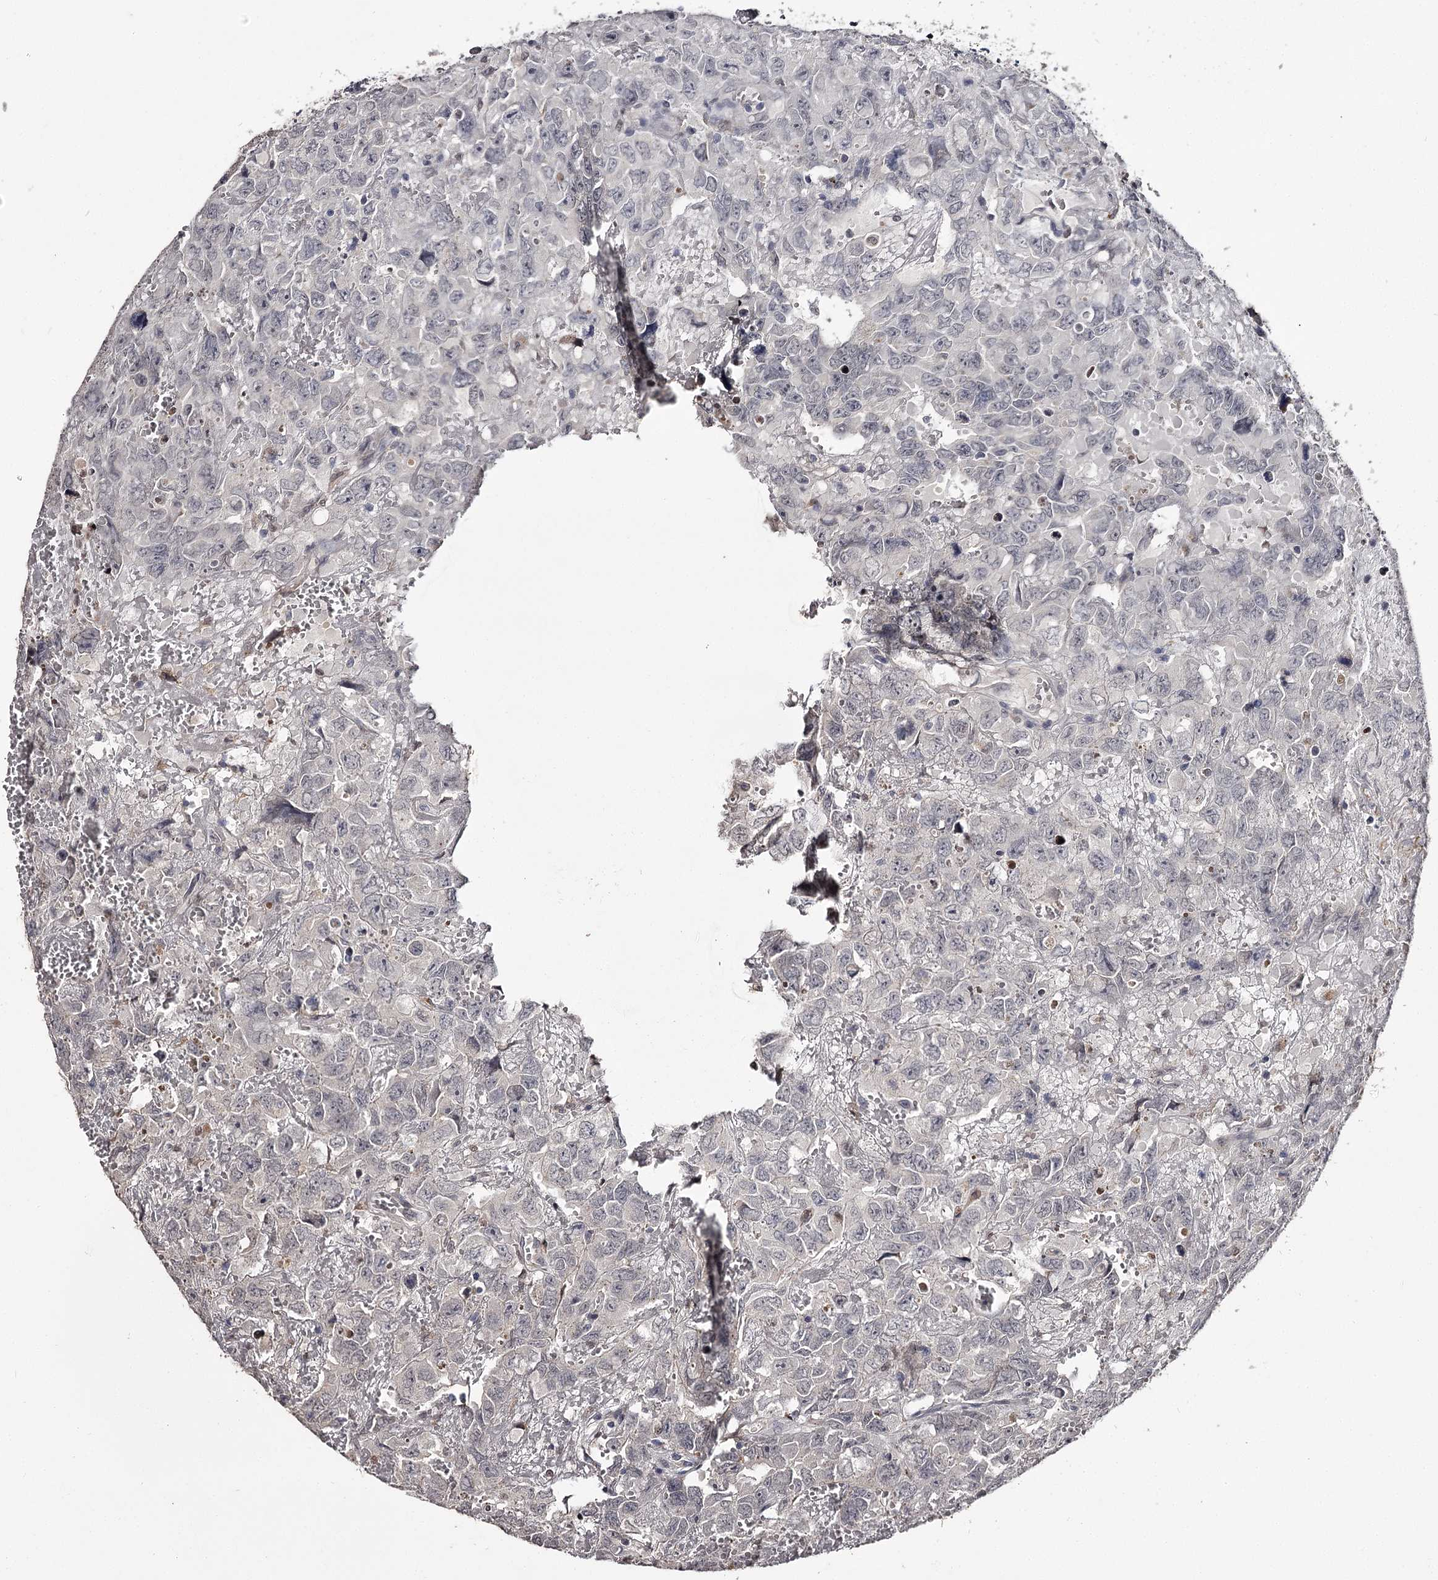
{"staining": {"intensity": "negative", "quantity": "none", "location": "none"}, "tissue": "testis cancer", "cell_type": "Tumor cells", "image_type": "cancer", "snomed": [{"axis": "morphology", "description": "Carcinoma, Embryonal, NOS"}, {"axis": "topography", "description": "Testis"}], "caption": "The image exhibits no staining of tumor cells in embryonal carcinoma (testis). (DAB immunohistochemistry (IHC) with hematoxylin counter stain).", "gene": "SLC32A1", "patient": {"sex": "male", "age": 45}}